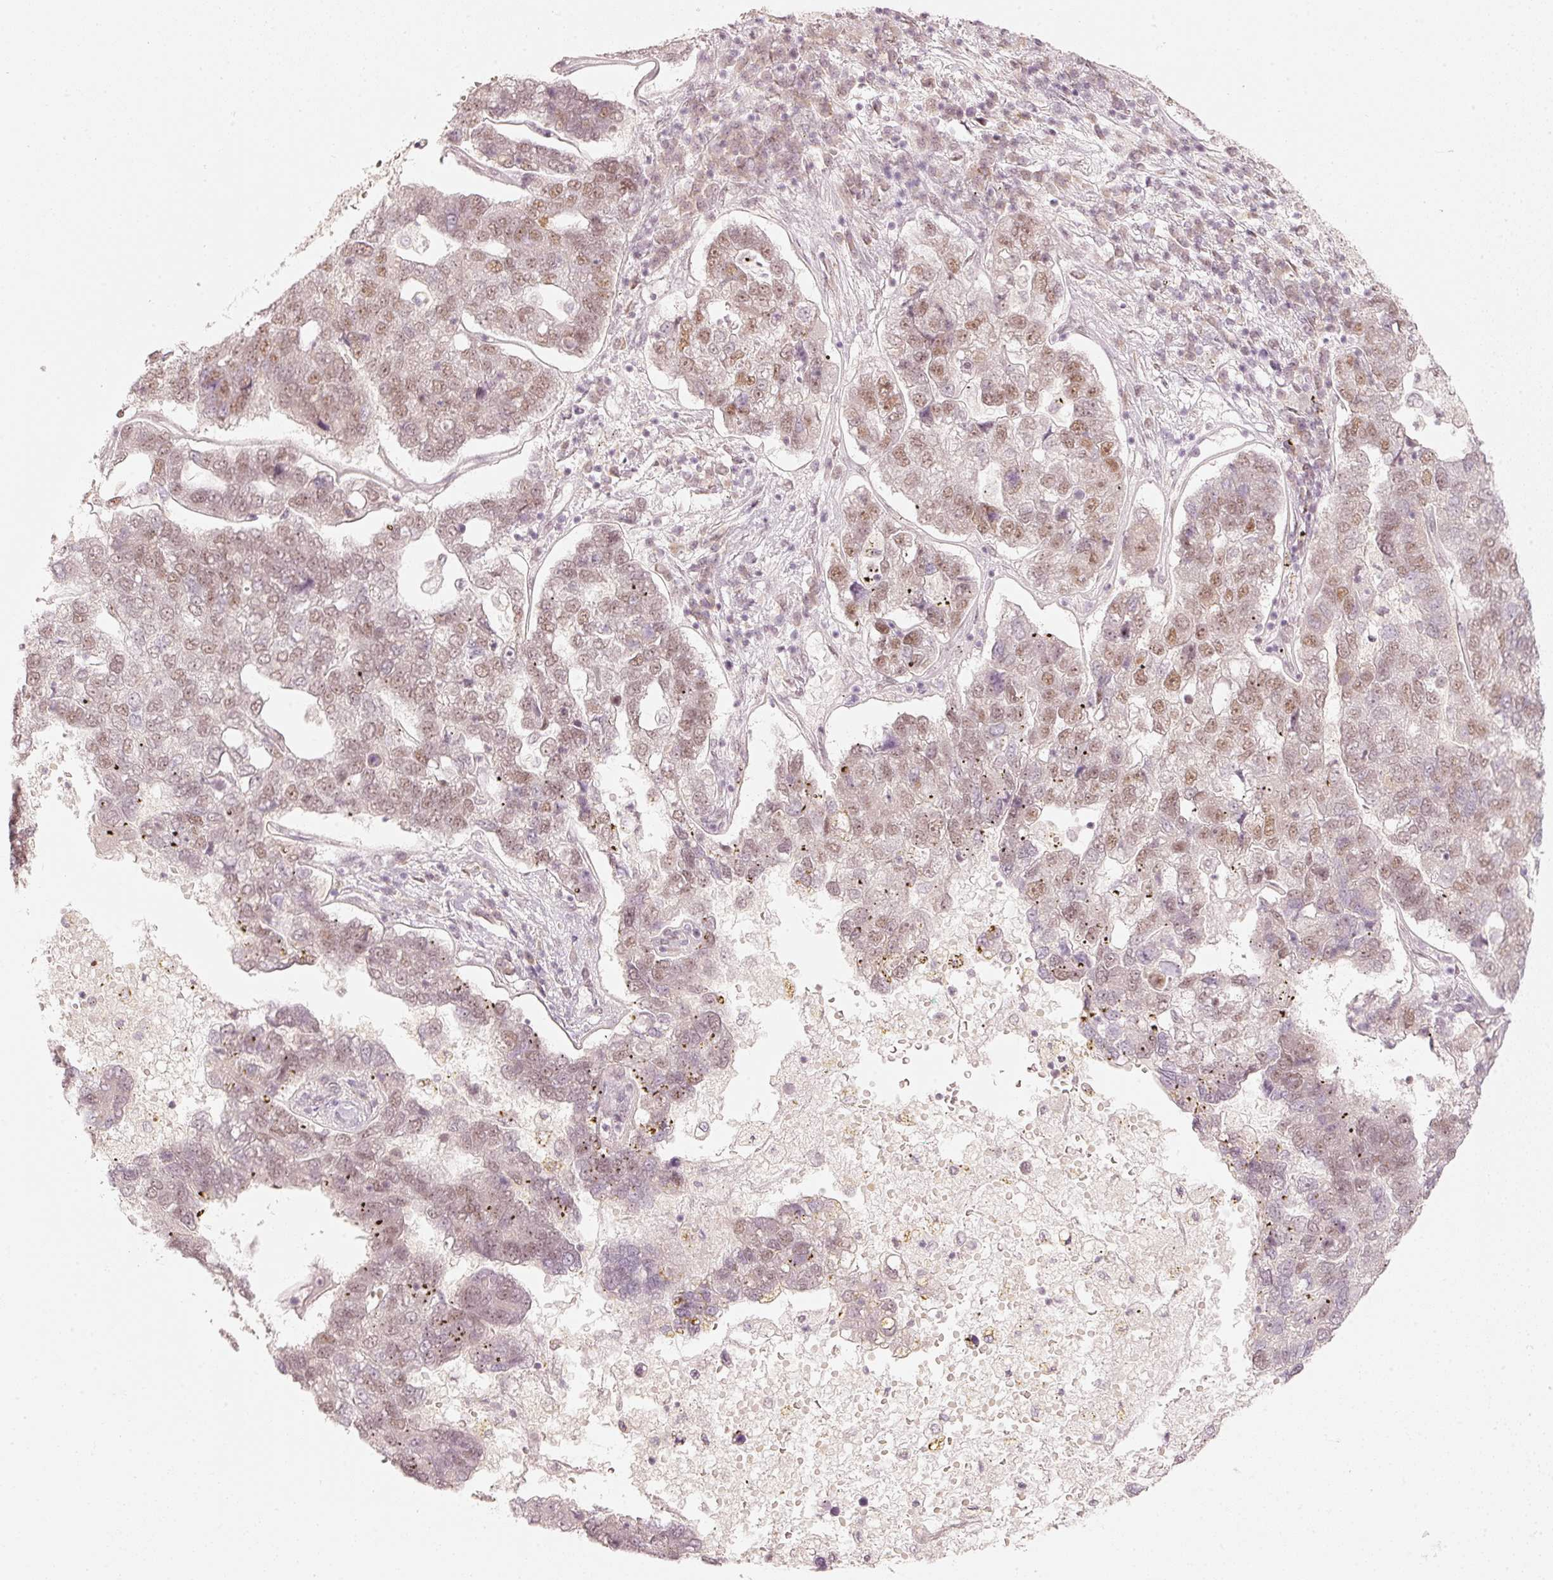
{"staining": {"intensity": "moderate", "quantity": "25%-75%", "location": "nuclear"}, "tissue": "pancreatic cancer", "cell_type": "Tumor cells", "image_type": "cancer", "snomed": [{"axis": "morphology", "description": "Adenocarcinoma, NOS"}, {"axis": "topography", "description": "Pancreas"}], "caption": "Immunohistochemistry (DAB) staining of human pancreatic cancer (adenocarcinoma) shows moderate nuclear protein positivity in approximately 25%-75% of tumor cells. The staining was performed using DAB (3,3'-diaminobenzidine) to visualize the protein expression in brown, while the nuclei were stained in blue with hematoxylin (Magnification: 20x).", "gene": "PPP1R10", "patient": {"sex": "female", "age": 61}}